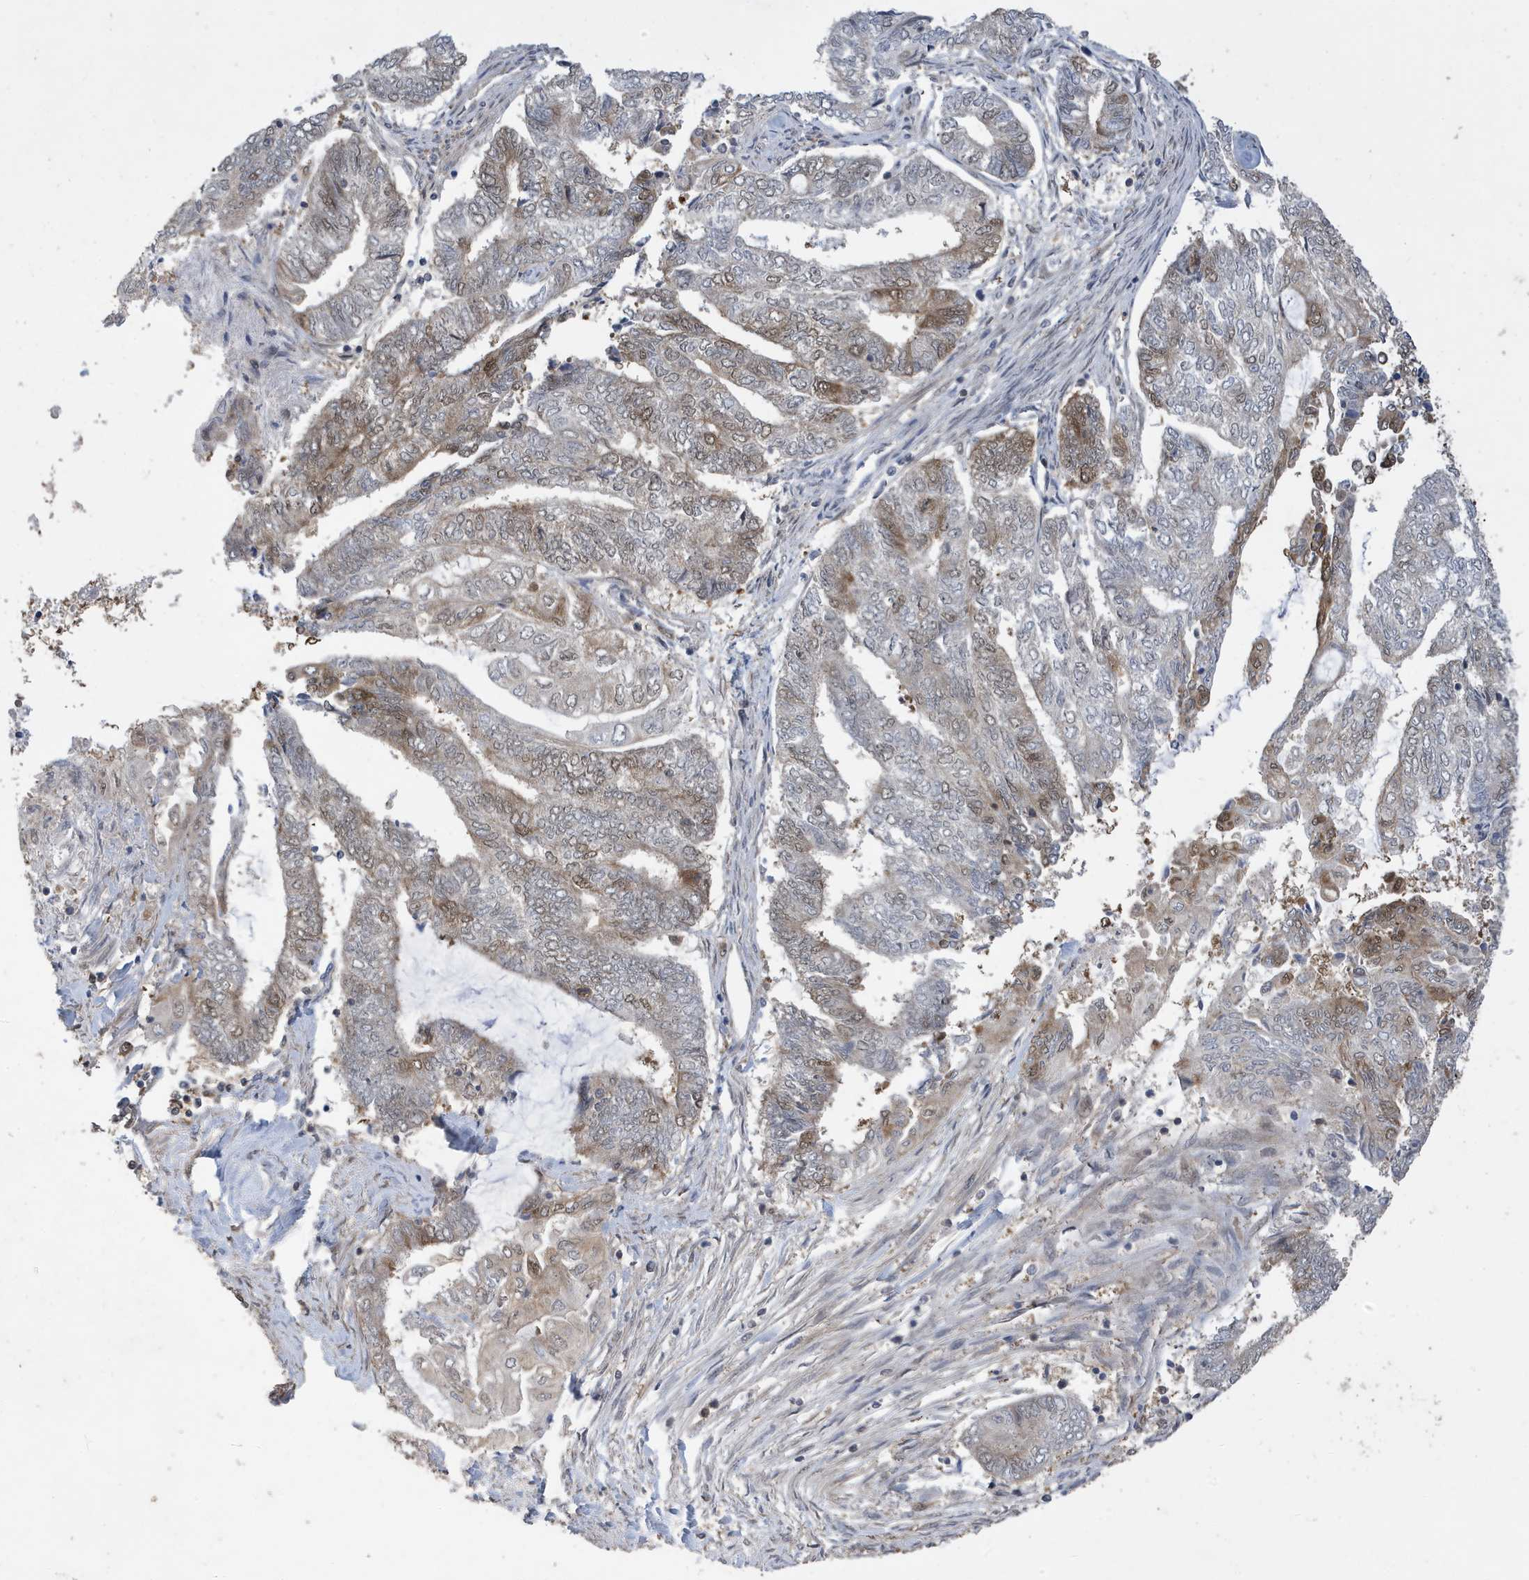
{"staining": {"intensity": "moderate", "quantity": "<25%", "location": "nuclear"}, "tissue": "endometrial cancer", "cell_type": "Tumor cells", "image_type": "cancer", "snomed": [{"axis": "morphology", "description": "Adenocarcinoma, NOS"}, {"axis": "topography", "description": "Uterus"}, {"axis": "topography", "description": "Endometrium"}], "caption": "Tumor cells reveal moderate nuclear positivity in approximately <25% of cells in adenocarcinoma (endometrial).", "gene": "UBQLN1", "patient": {"sex": "female", "age": 70}}